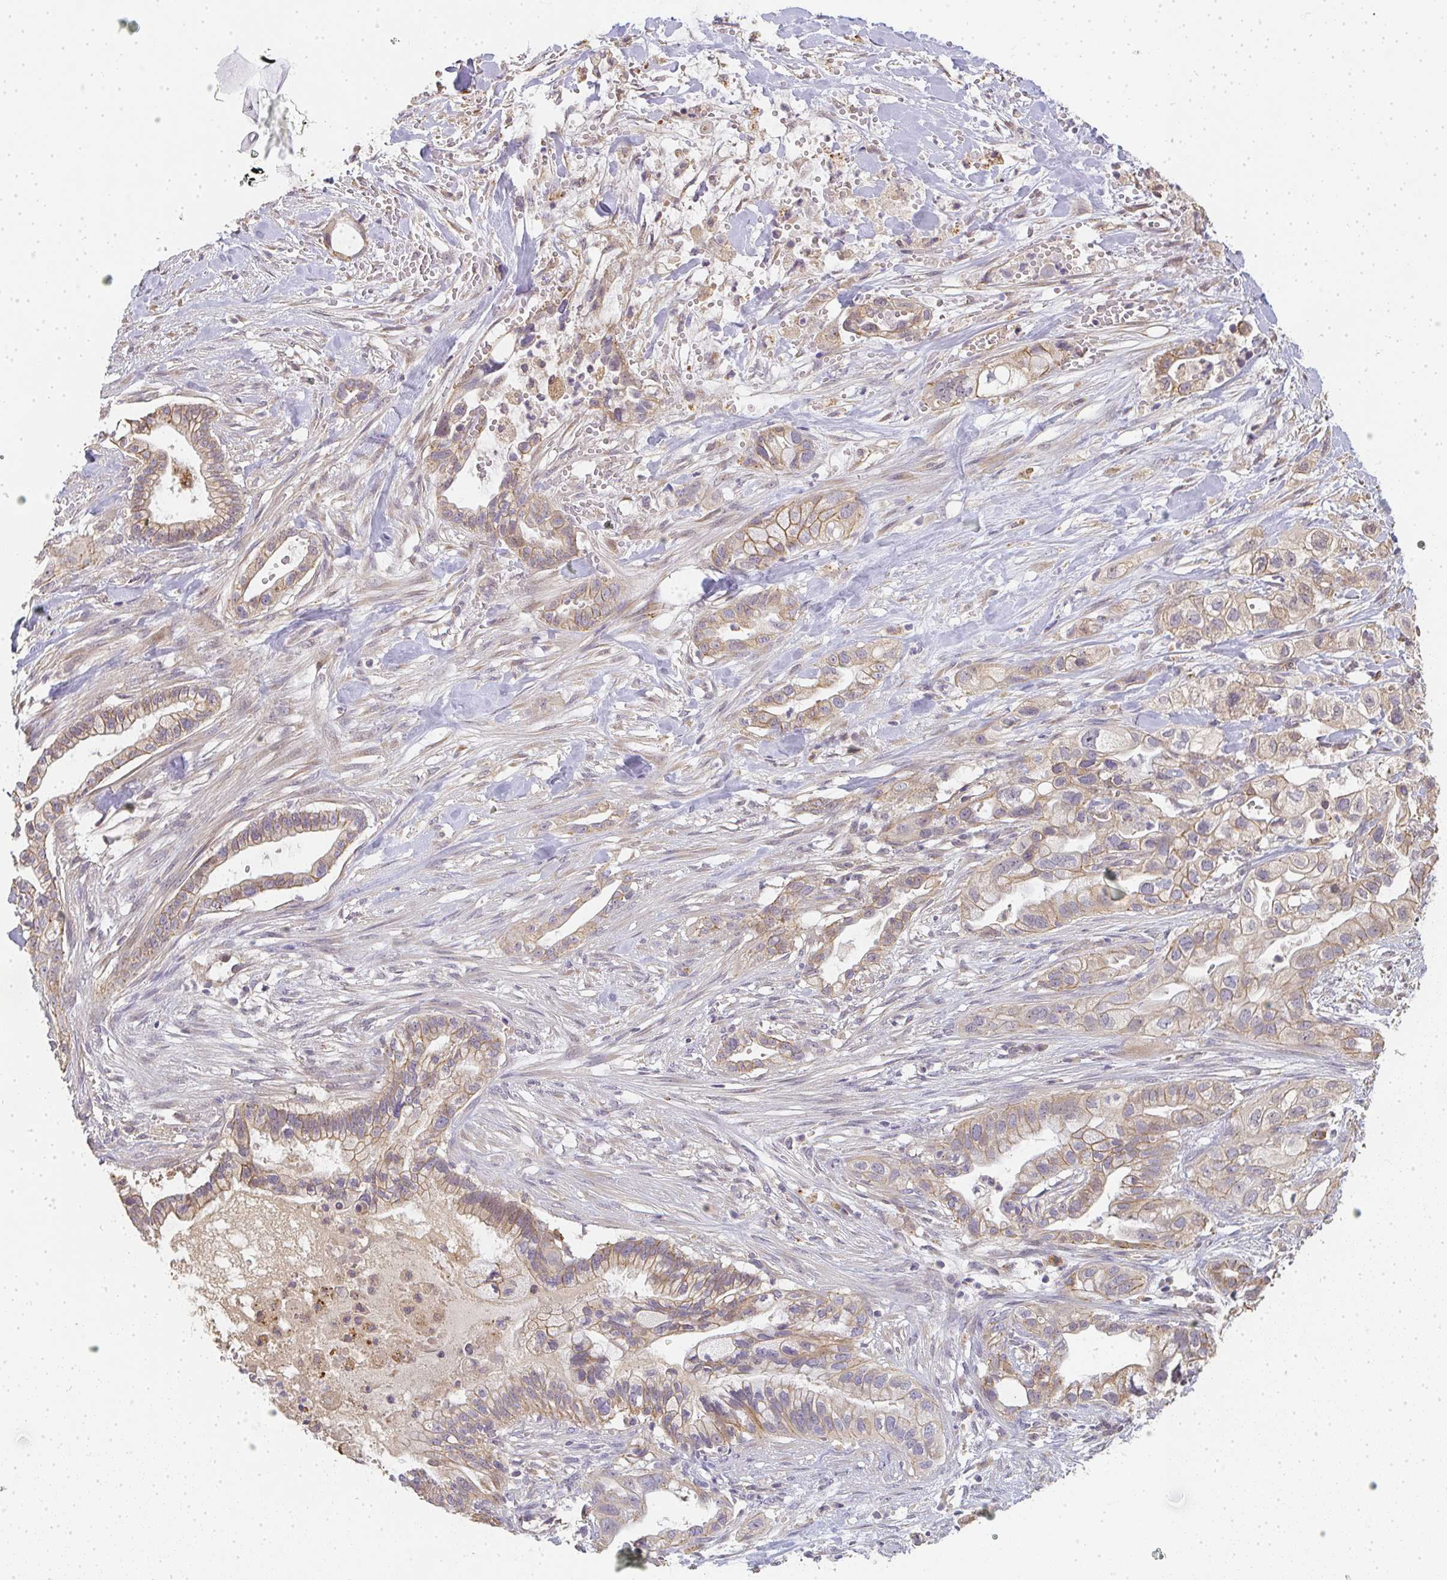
{"staining": {"intensity": "weak", "quantity": ">75%", "location": "cytoplasmic/membranous"}, "tissue": "pancreatic cancer", "cell_type": "Tumor cells", "image_type": "cancer", "snomed": [{"axis": "morphology", "description": "Adenocarcinoma, NOS"}, {"axis": "topography", "description": "Pancreas"}], "caption": "This photomicrograph displays IHC staining of human pancreatic adenocarcinoma, with low weak cytoplasmic/membranous expression in approximately >75% of tumor cells.", "gene": "SLC35B3", "patient": {"sex": "male", "age": 44}}